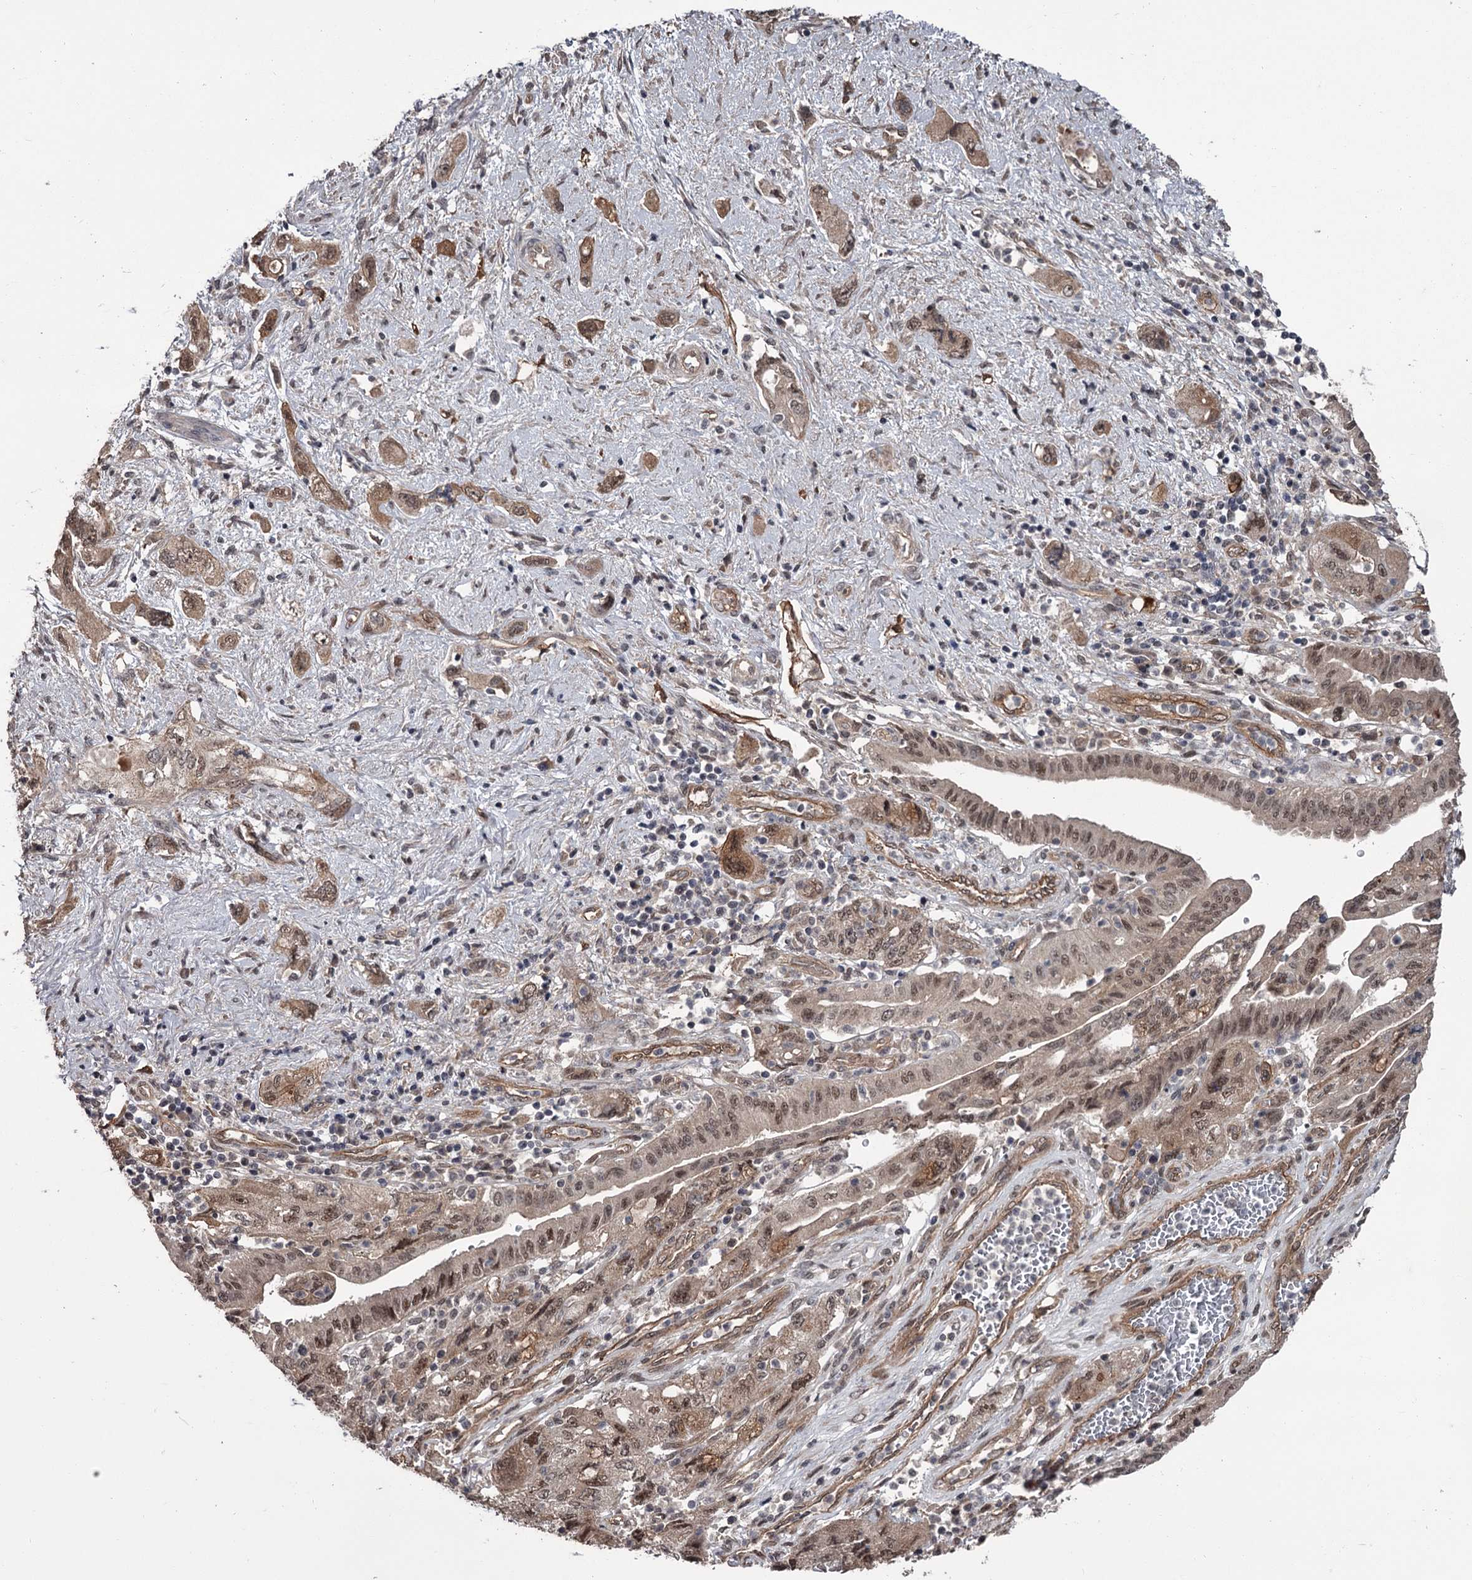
{"staining": {"intensity": "moderate", "quantity": ">75%", "location": "nuclear"}, "tissue": "pancreatic cancer", "cell_type": "Tumor cells", "image_type": "cancer", "snomed": [{"axis": "morphology", "description": "Adenocarcinoma, NOS"}, {"axis": "topography", "description": "Pancreas"}], "caption": "Protein expression analysis of human pancreatic cancer (adenocarcinoma) reveals moderate nuclear positivity in about >75% of tumor cells. (Stains: DAB in brown, nuclei in blue, Microscopy: brightfield microscopy at high magnification).", "gene": "CDC42EP2", "patient": {"sex": "female", "age": 73}}